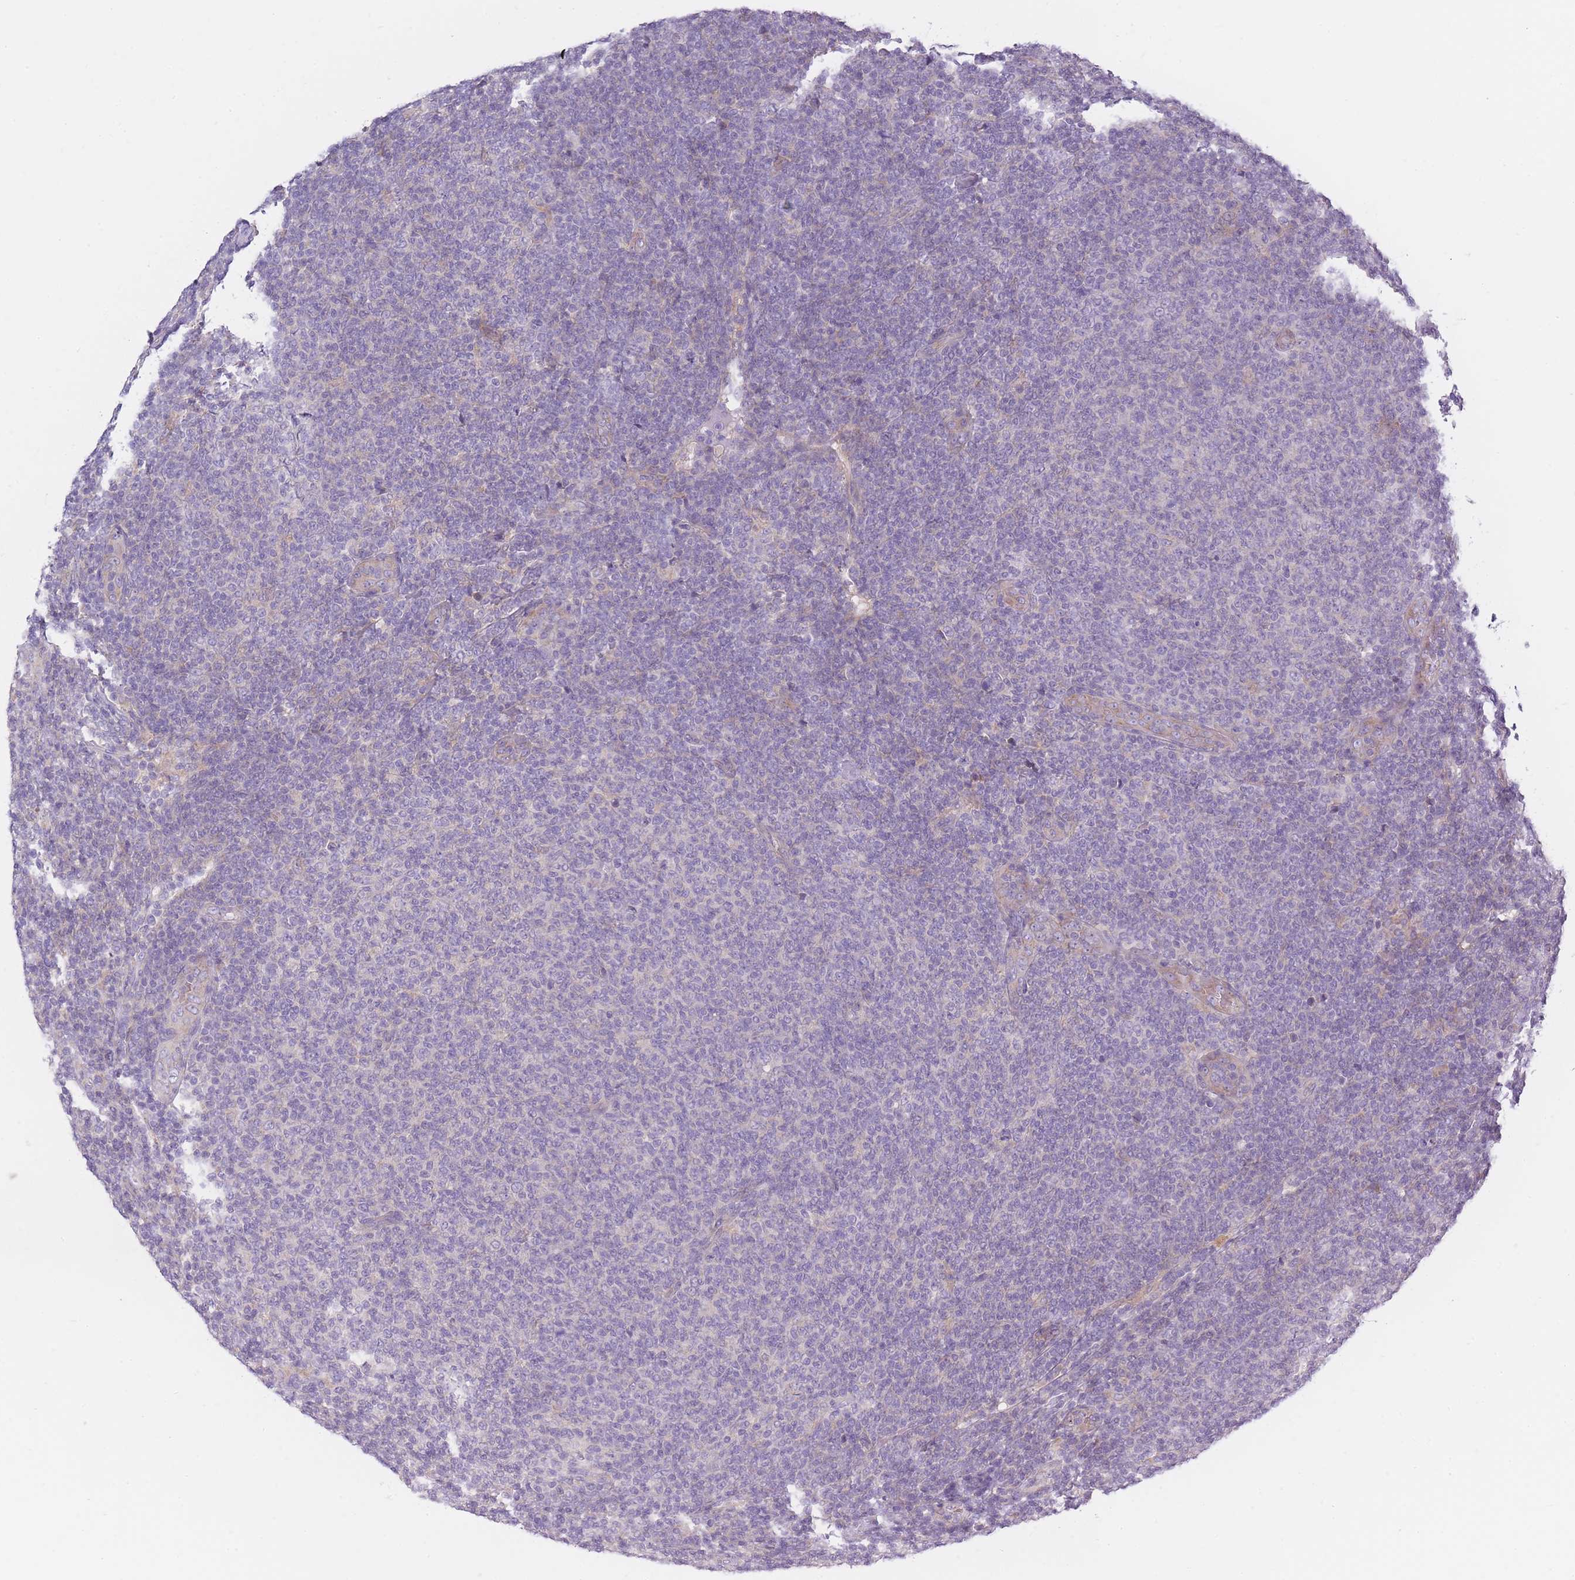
{"staining": {"intensity": "negative", "quantity": "none", "location": "none"}, "tissue": "lymphoma", "cell_type": "Tumor cells", "image_type": "cancer", "snomed": [{"axis": "morphology", "description": "Malignant lymphoma, non-Hodgkin's type, Low grade"}, {"axis": "topography", "description": "Lymph node"}], "caption": "An image of human low-grade malignant lymphoma, non-Hodgkin's type is negative for staining in tumor cells.", "gene": "AP3M2", "patient": {"sex": "male", "age": 66}}